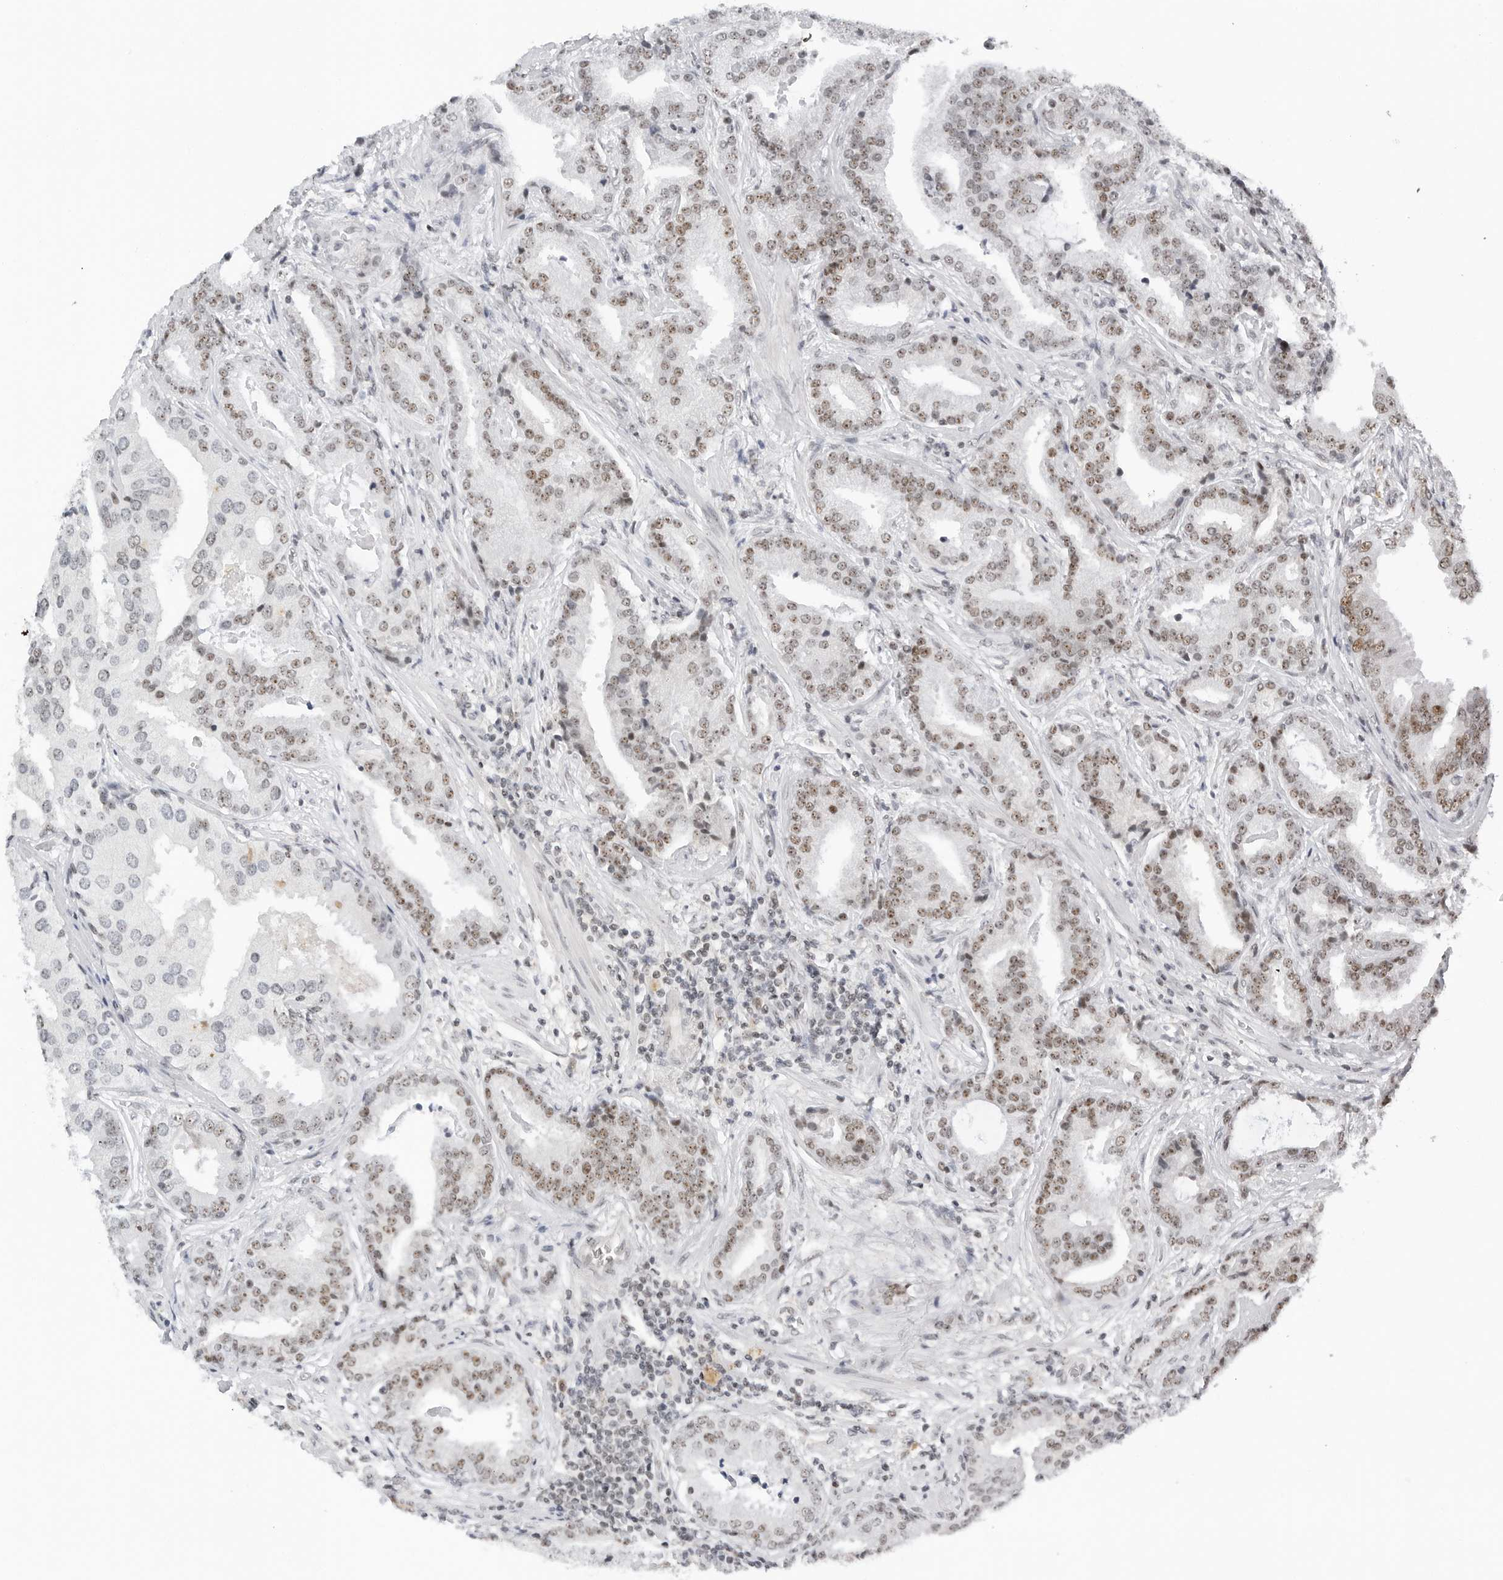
{"staining": {"intensity": "moderate", "quantity": "25%-75%", "location": "nuclear"}, "tissue": "prostate cancer", "cell_type": "Tumor cells", "image_type": "cancer", "snomed": [{"axis": "morphology", "description": "Adenocarcinoma, Low grade"}, {"axis": "topography", "description": "Prostate"}], "caption": "Protein expression analysis of prostate cancer (low-grade adenocarcinoma) exhibits moderate nuclear staining in about 25%-75% of tumor cells.", "gene": "WRAP53", "patient": {"sex": "male", "age": 67}}